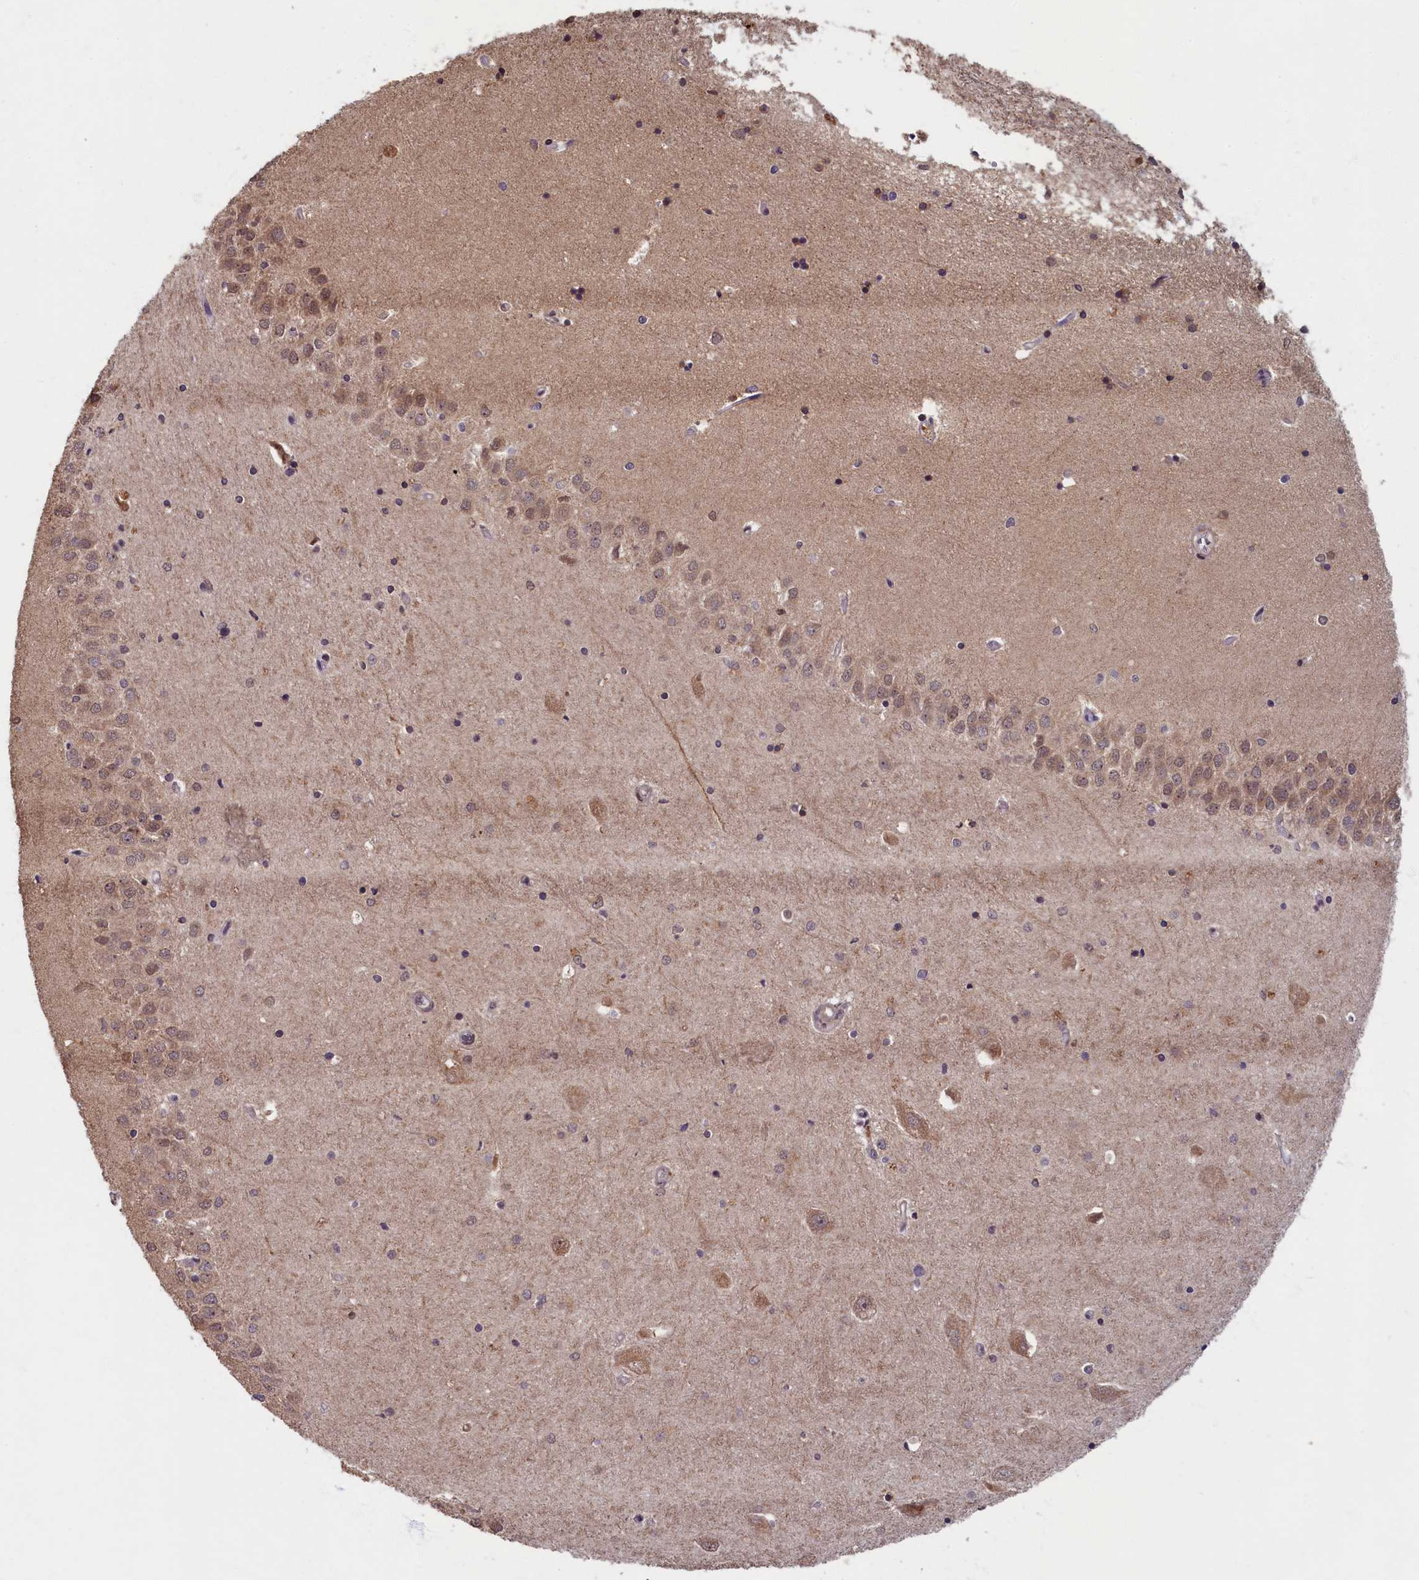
{"staining": {"intensity": "weak", "quantity": "25%-75%", "location": "cytoplasmic/membranous"}, "tissue": "hippocampus", "cell_type": "Glial cells", "image_type": "normal", "snomed": [{"axis": "morphology", "description": "Normal tissue, NOS"}, {"axis": "topography", "description": "Hippocampus"}], "caption": "Protein expression analysis of unremarkable human hippocampus reveals weak cytoplasmic/membranous expression in about 25%-75% of glial cells. (Stains: DAB in brown, nuclei in blue, Microscopy: brightfield microscopy at high magnification).", "gene": "BRCA1", "patient": {"sex": "male", "age": 45}}